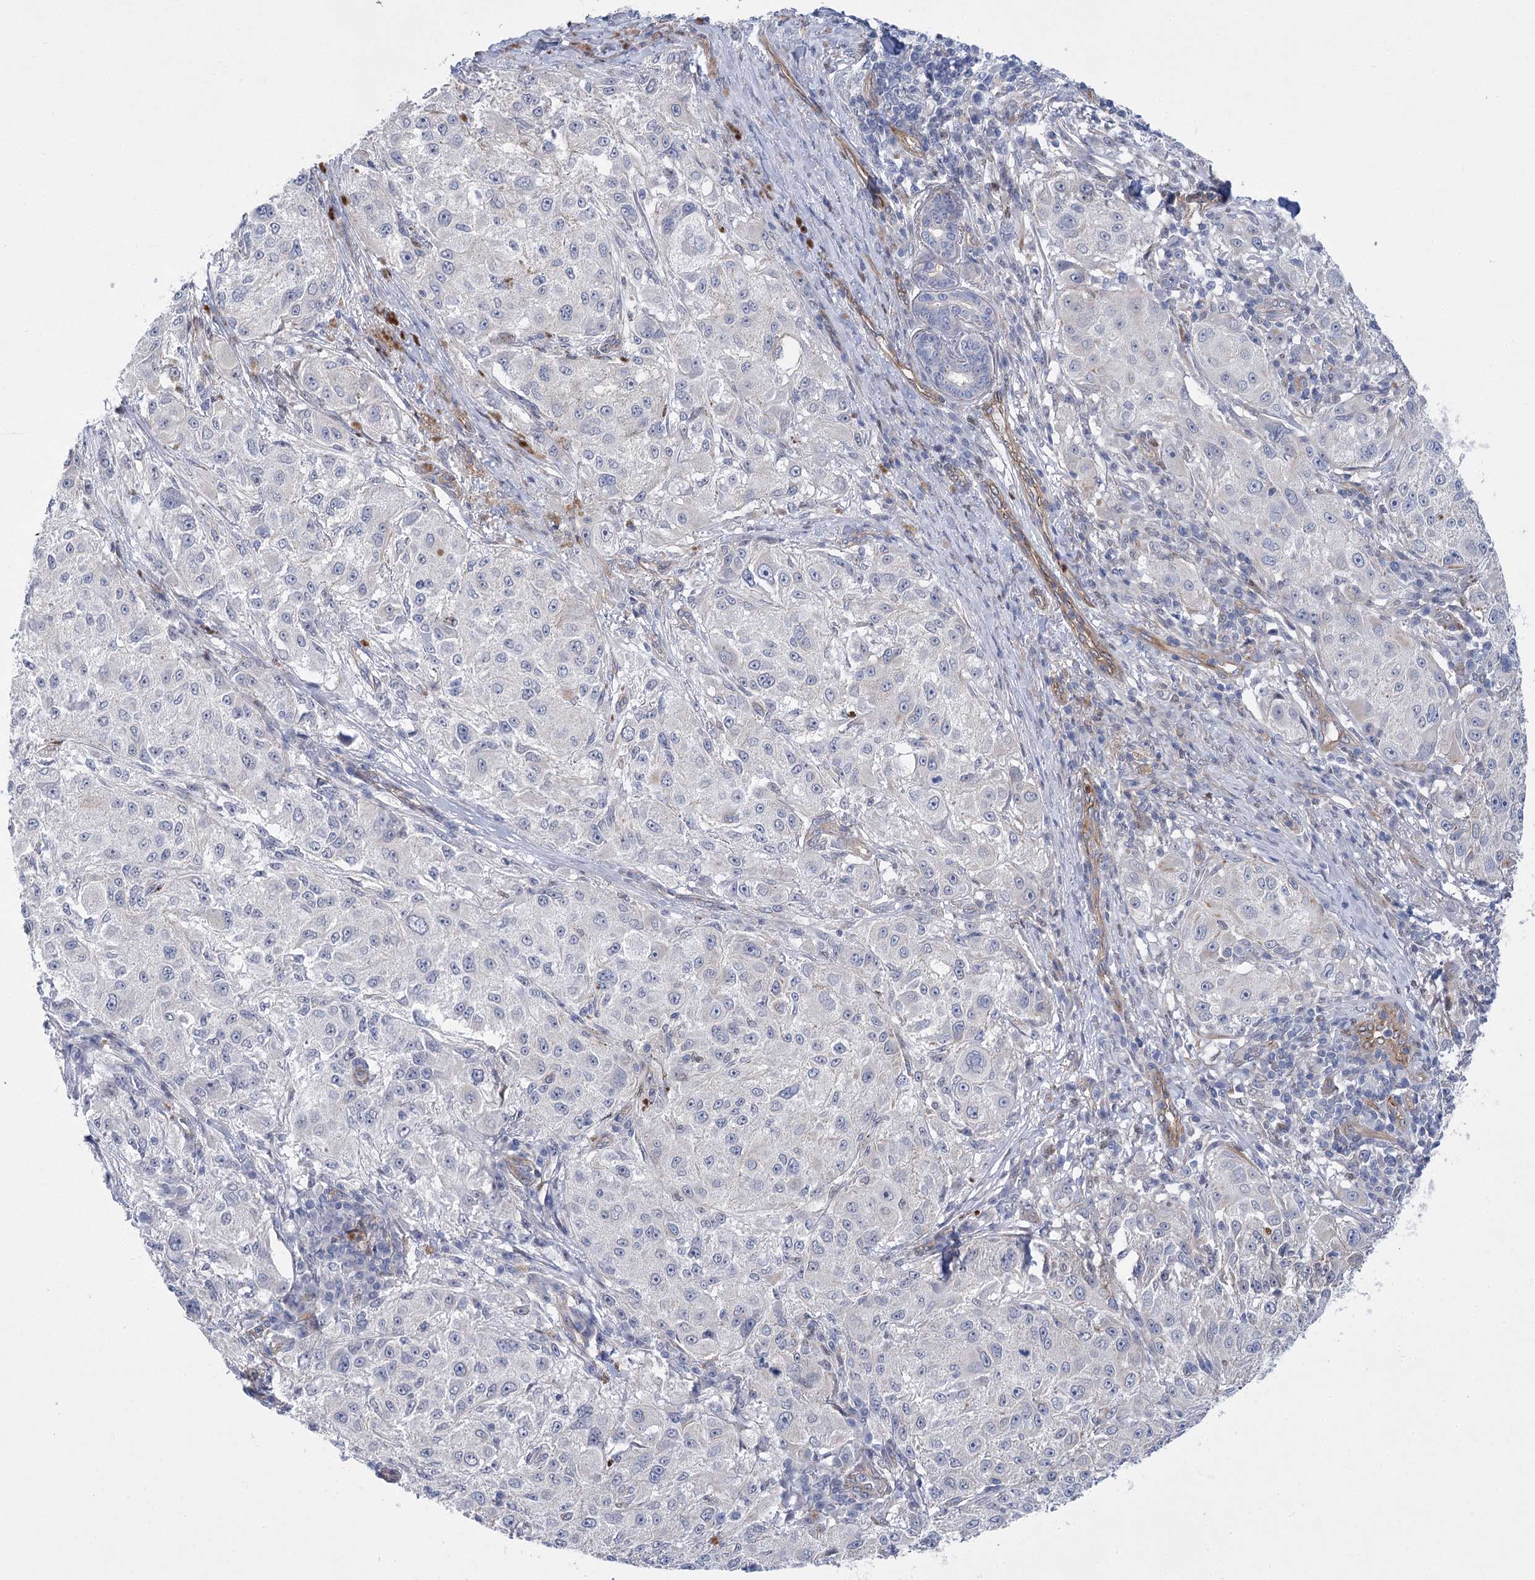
{"staining": {"intensity": "negative", "quantity": "none", "location": "none"}, "tissue": "melanoma", "cell_type": "Tumor cells", "image_type": "cancer", "snomed": [{"axis": "morphology", "description": "Necrosis, NOS"}, {"axis": "morphology", "description": "Malignant melanoma, NOS"}, {"axis": "topography", "description": "Skin"}], "caption": "IHC of melanoma reveals no expression in tumor cells.", "gene": "THAP6", "patient": {"sex": "female", "age": 87}}